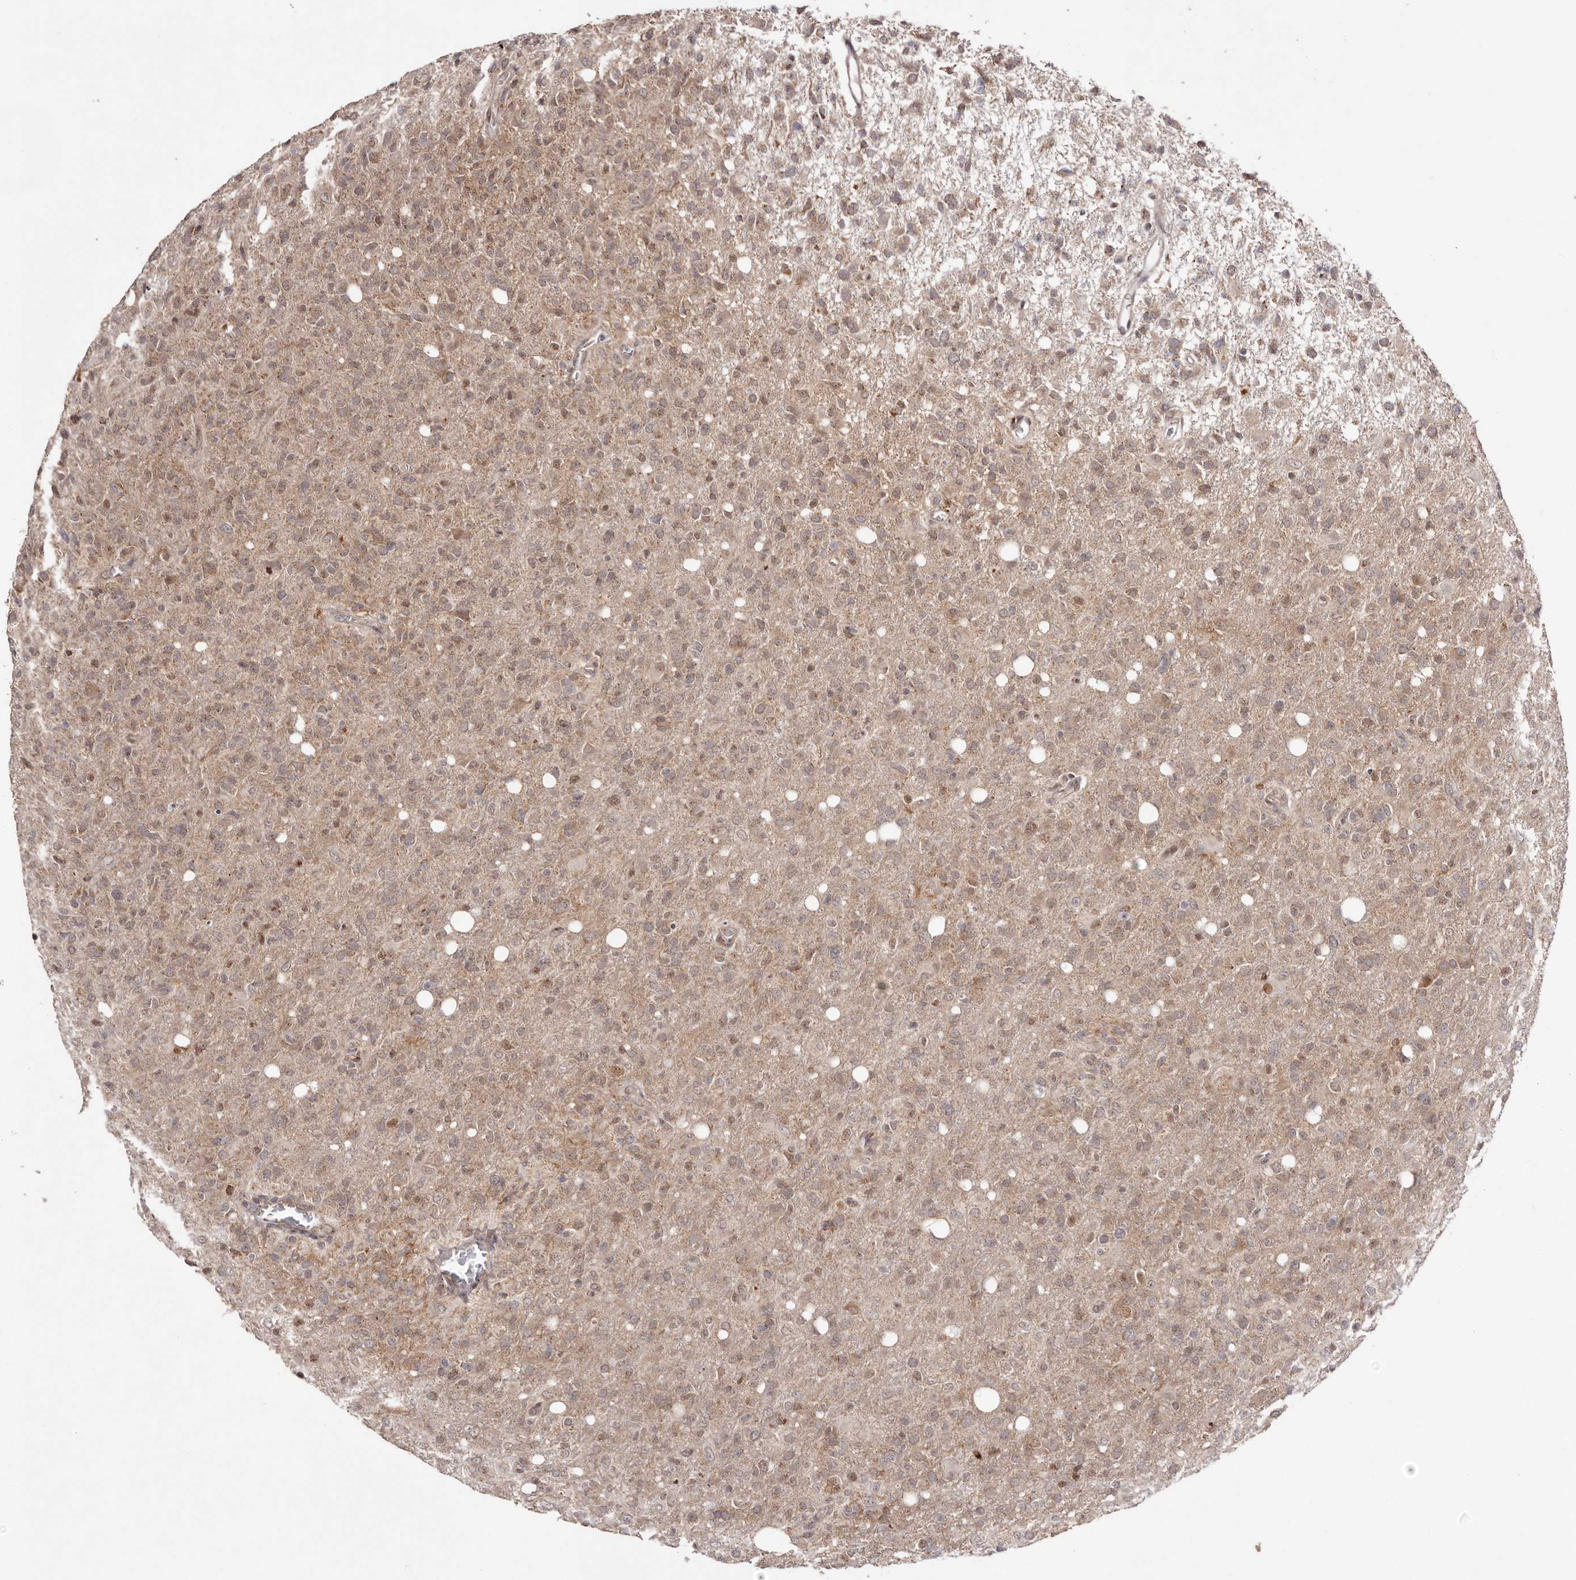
{"staining": {"intensity": "weak", "quantity": ">75%", "location": "cytoplasmic/membranous"}, "tissue": "glioma", "cell_type": "Tumor cells", "image_type": "cancer", "snomed": [{"axis": "morphology", "description": "Glioma, malignant, High grade"}, {"axis": "topography", "description": "Brain"}], "caption": "Tumor cells demonstrate low levels of weak cytoplasmic/membranous staining in about >75% of cells in human high-grade glioma (malignant).", "gene": "EGR3", "patient": {"sex": "female", "age": 57}}